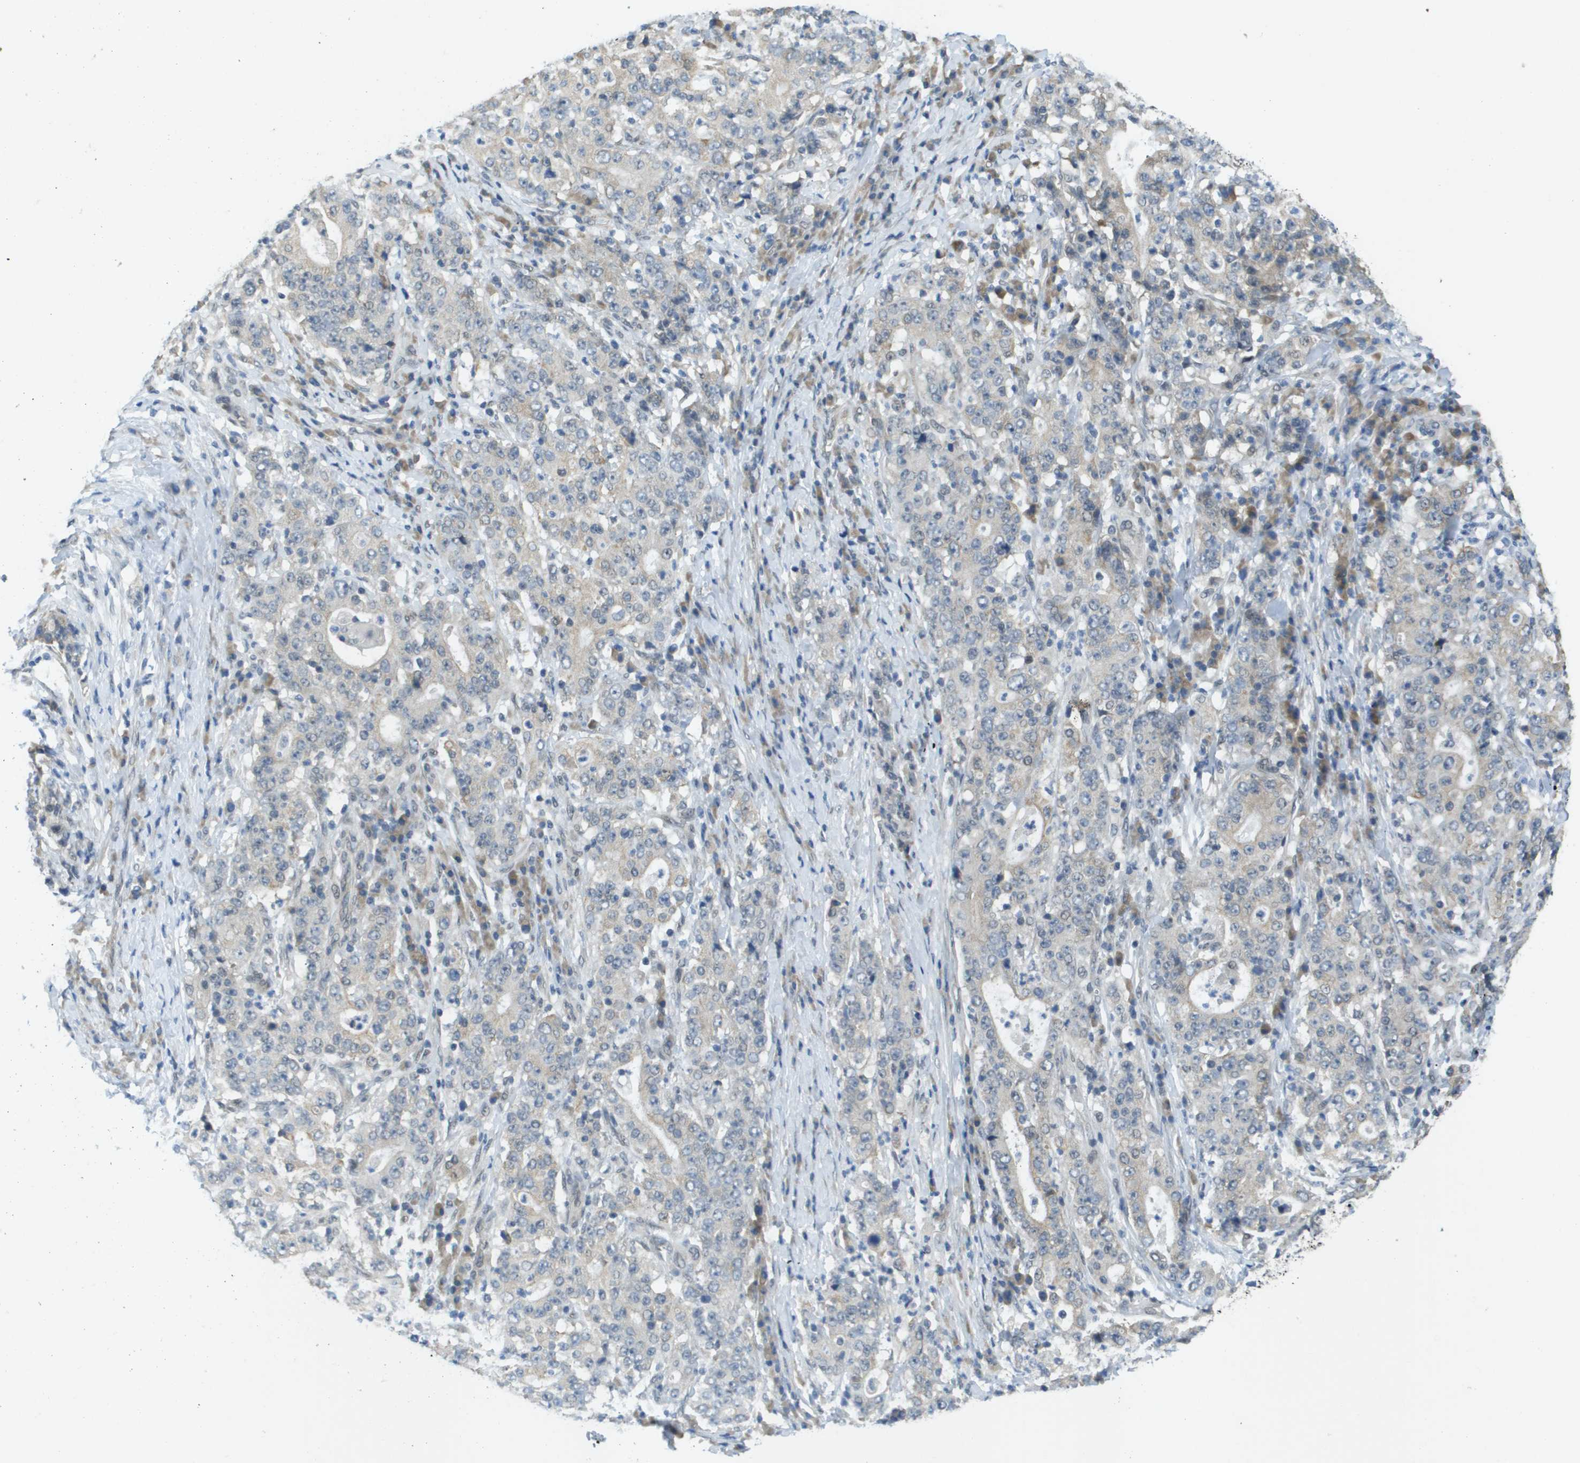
{"staining": {"intensity": "weak", "quantity": "25%-75%", "location": "cytoplasmic/membranous"}, "tissue": "stomach cancer", "cell_type": "Tumor cells", "image_type": "cancer", "snomed": [{"axis": "morphology", "description": "Normal tissue, NOS"}, {"axis": "morphology", "description": "Adenocarcinoma, NOS"}, {"axis": "topography", "description": "Stomach, upper"}, {"axis": "topography", "description": "Stomach"}], "caption": "This micrograph displays adenocarcinoma (stomach) stained with immunohistochemistry (IHC) to label a protein in brown. The cytoplasmic/membranous of tumor cells show weak positivity for the protein. Nuclei are counter-stained blue.", "gene": "ARID1B", "patient": {"sex": "male", "age": 59}}